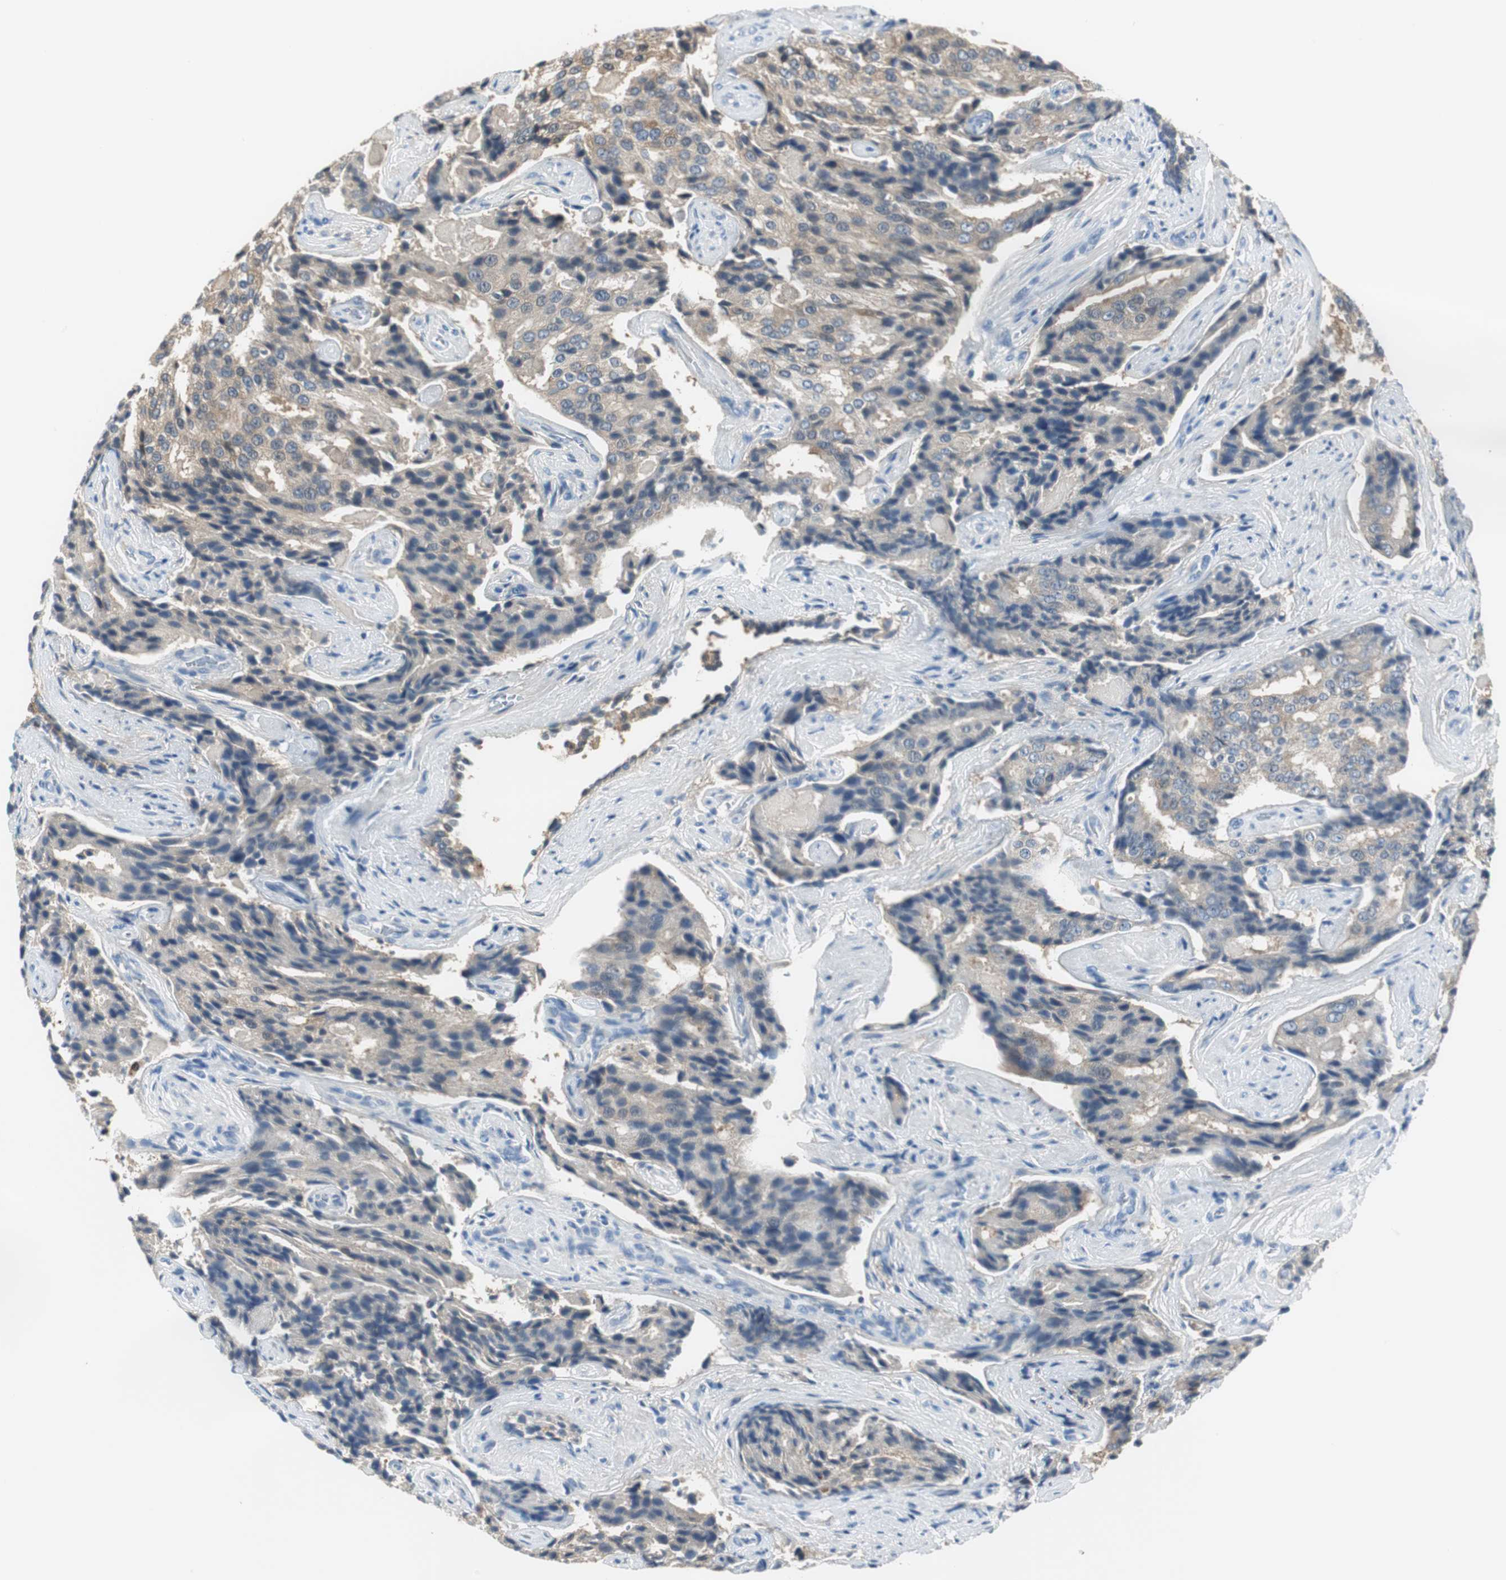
{"staining": {"intensity": "moderate", "quantity": ">75%", "location": "cytoplasmic/membranous"}, "tissue": "prostate cancer", "cell_type": "Tumor cells", "image_type": "cancer", "snomed": [{"axis": "morphology", "description": "Adenocarcinoma, High grade"}, {"axis": "topography", "description": "Prostate"}], "caption": "Tumor cells demonstrate medium levels of moderate cytoplasmic/membranous staining in approximately >75% of cells in human prostate cancer.", "gene": "FBP1", "patient": {"sex": "male", "age": 58}}